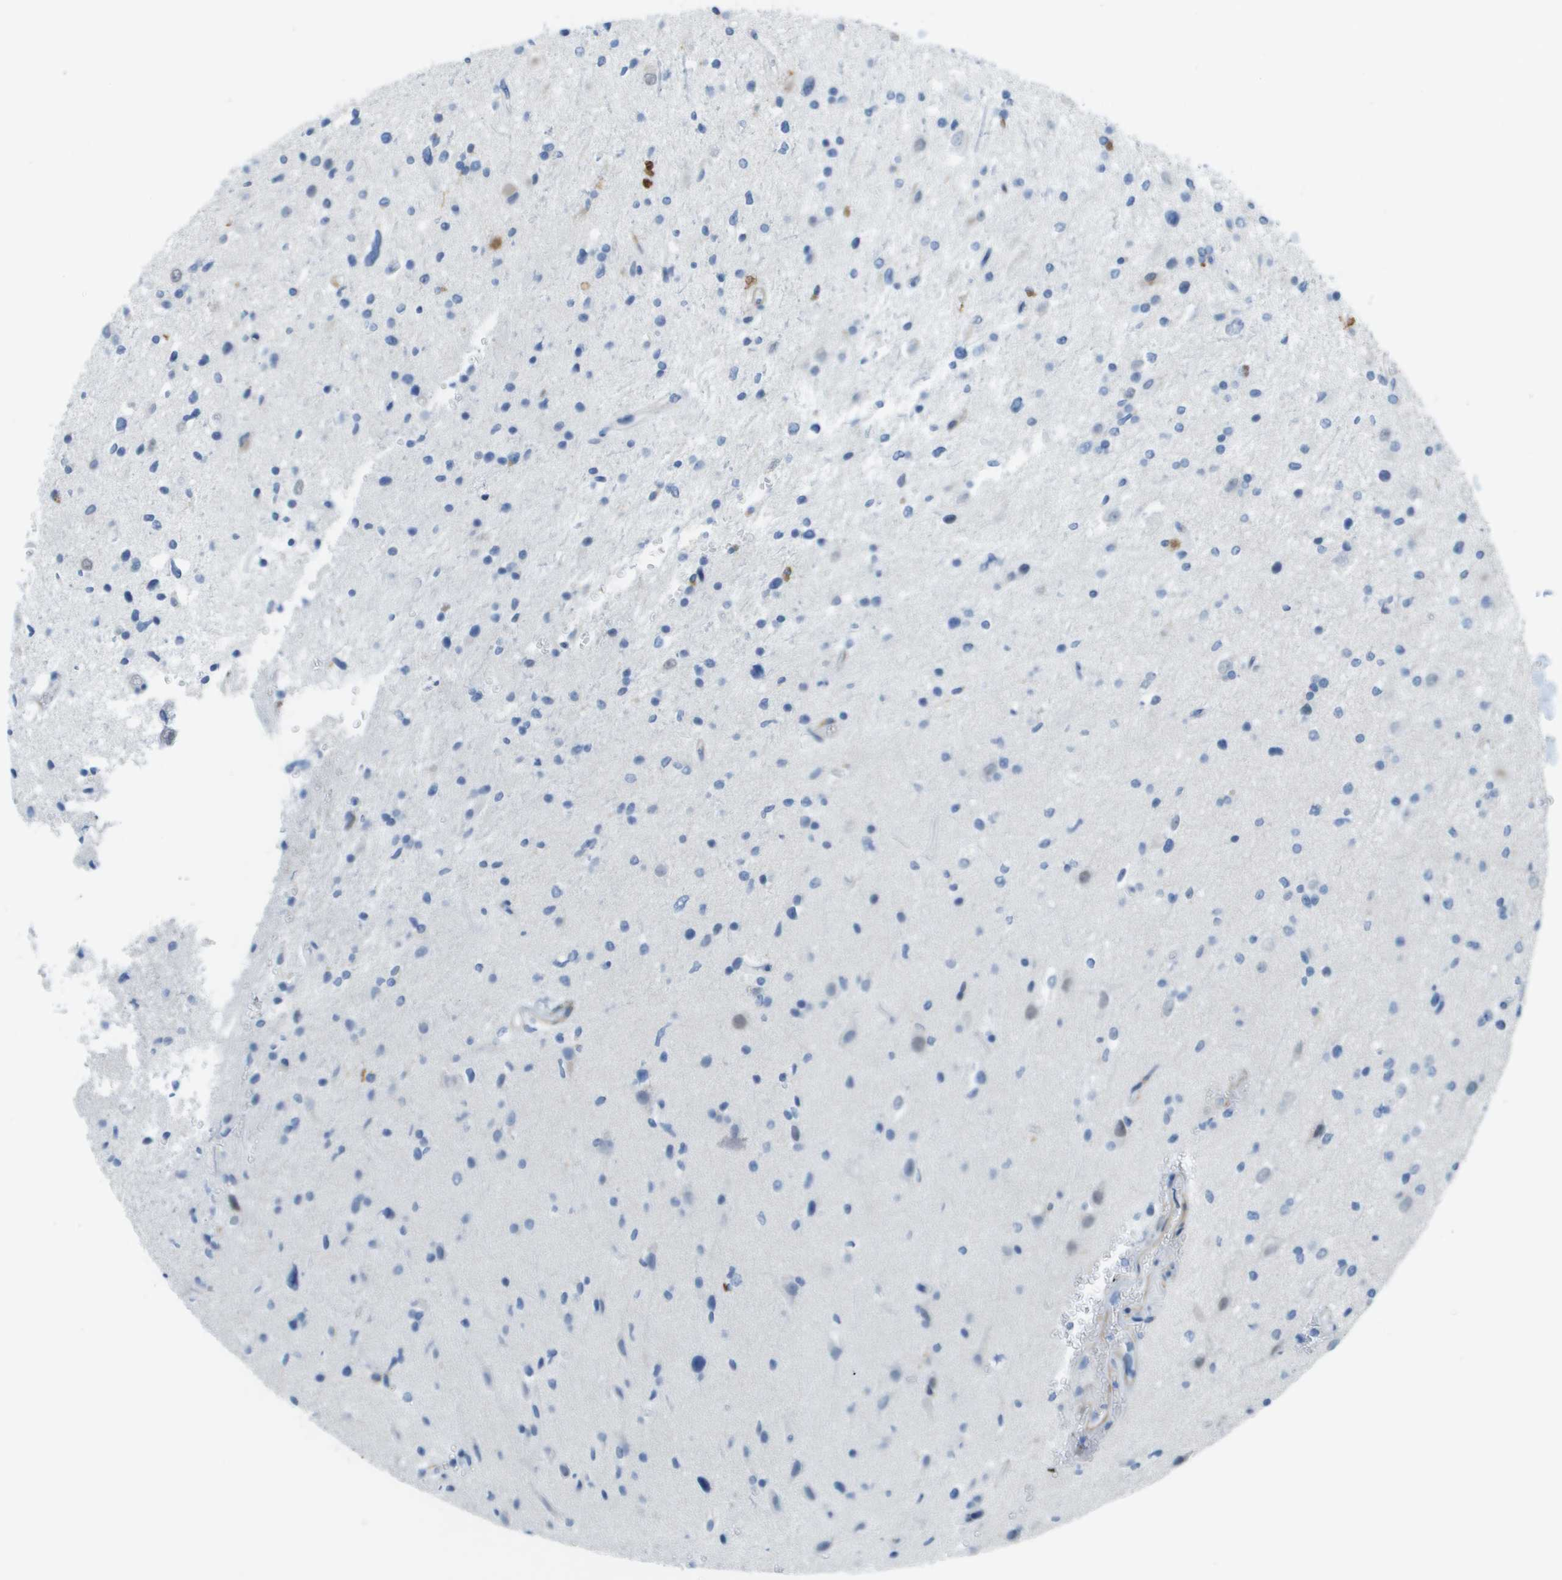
{"staining": {"intensity": "negative", "quantity": "none", "location": "none"}, "tissue": "glioma", "cell_type": "Tumor cells", "image_type": "cancer", "snomed": [{"axis": "morphology", "description": "Glioma, malignant, High grade"}, {"axis": "topography", "description": "Brain"}], "caption": "This is a image of immunohistochemistry (IHC) staining of malignant glioma (high-grade), which shows no expression in tumor cells.", "gene": "ZBTB43", "patient": {"sex": "male", "age": 33}}